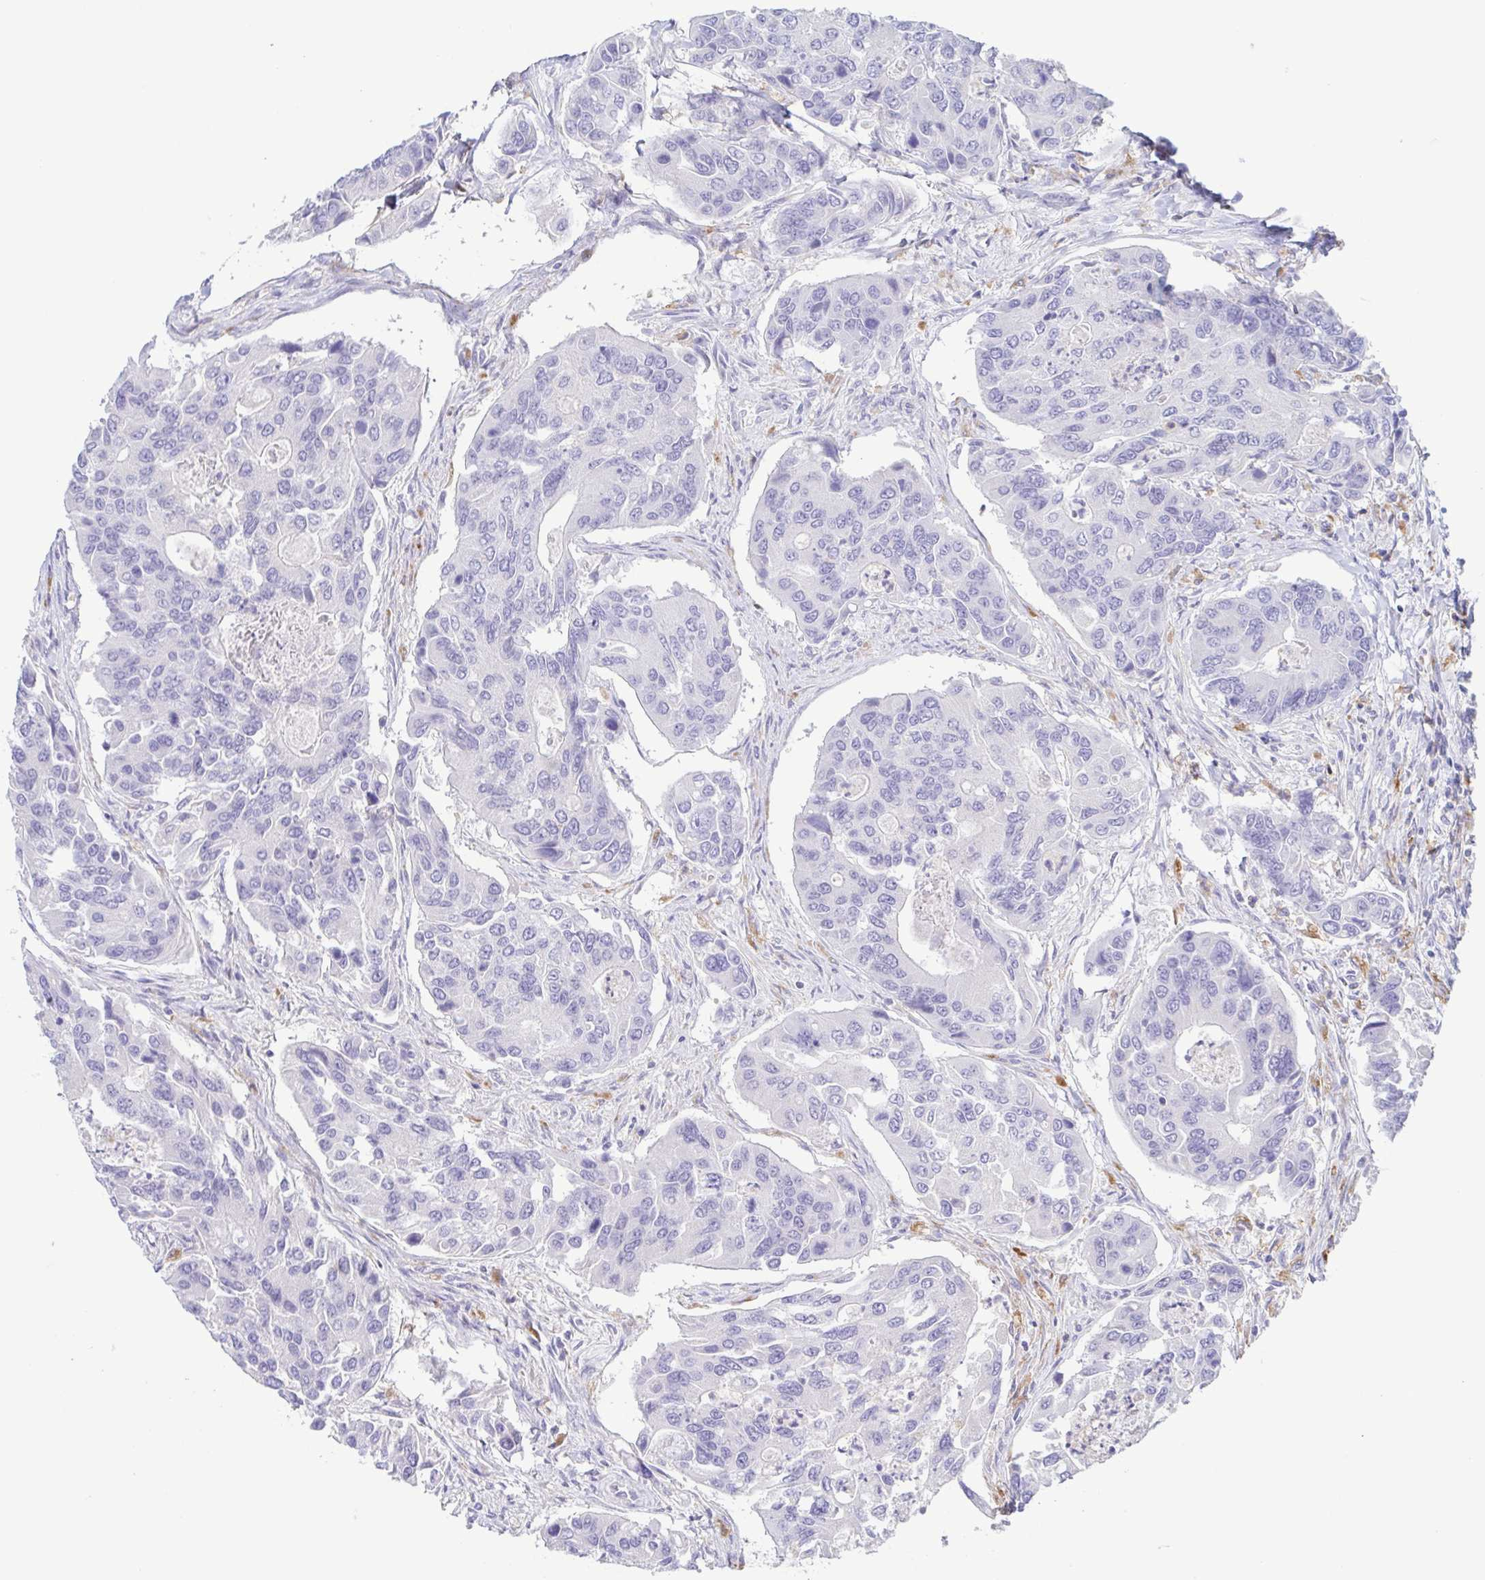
{"staining": {"intensity": "negative", "quantity": "none", "location": "none"}, "tissue": "colorectal cancer", "cell_type": "Tumor cells", "image_type": "cancer", "snomed": [{"axis": "morphology", "description": "Adenocarcinoma, NOS"}, {"axis": "topography", "description": "Colon"}], "caption": "Immunohistochemical staining of colorectal cancer reveals no significant positivity in tumor cells.", "gene": "ATP6V1G2", "patient": {"sex": "female", "age": 67}}